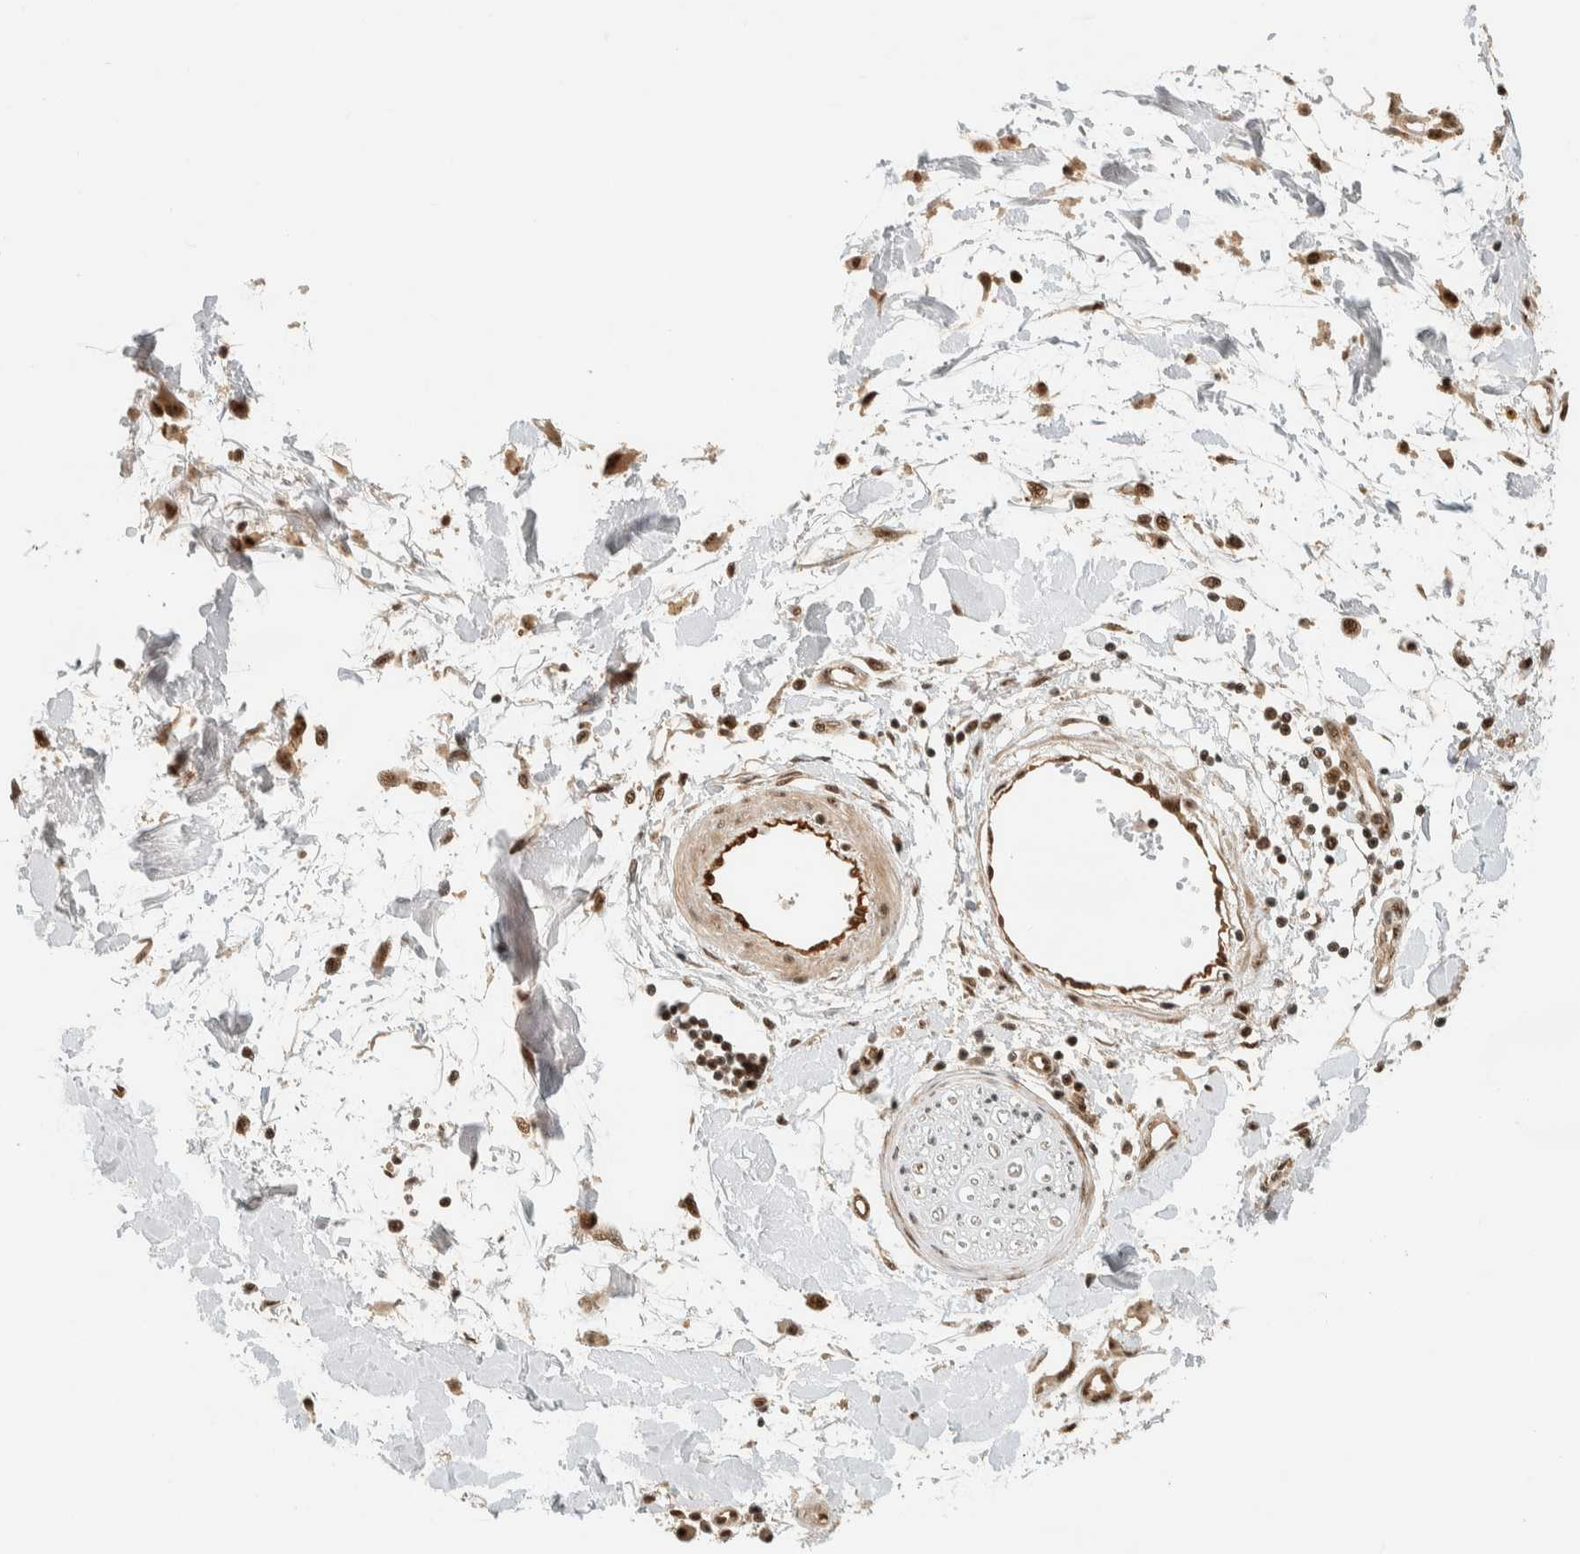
{"staining": {"intensity": "moderate", "quantity": ">75%", "location": "nuclear"}, "tissue": "adipose tissue", "cell_type": "Adipocytes", "image_type": "normal", "snomed": [{"axis": "morphology", "description": "Squamous cell carcinoma, NOS"}, {"axis": "topography", "description": "Skin"}], "caption": "Adipose tissue stained for a protein displays moderate nuclear positivity in adipocytes.", "gene": "SIK1", "patient": {"sex": "male", "age": 83}}